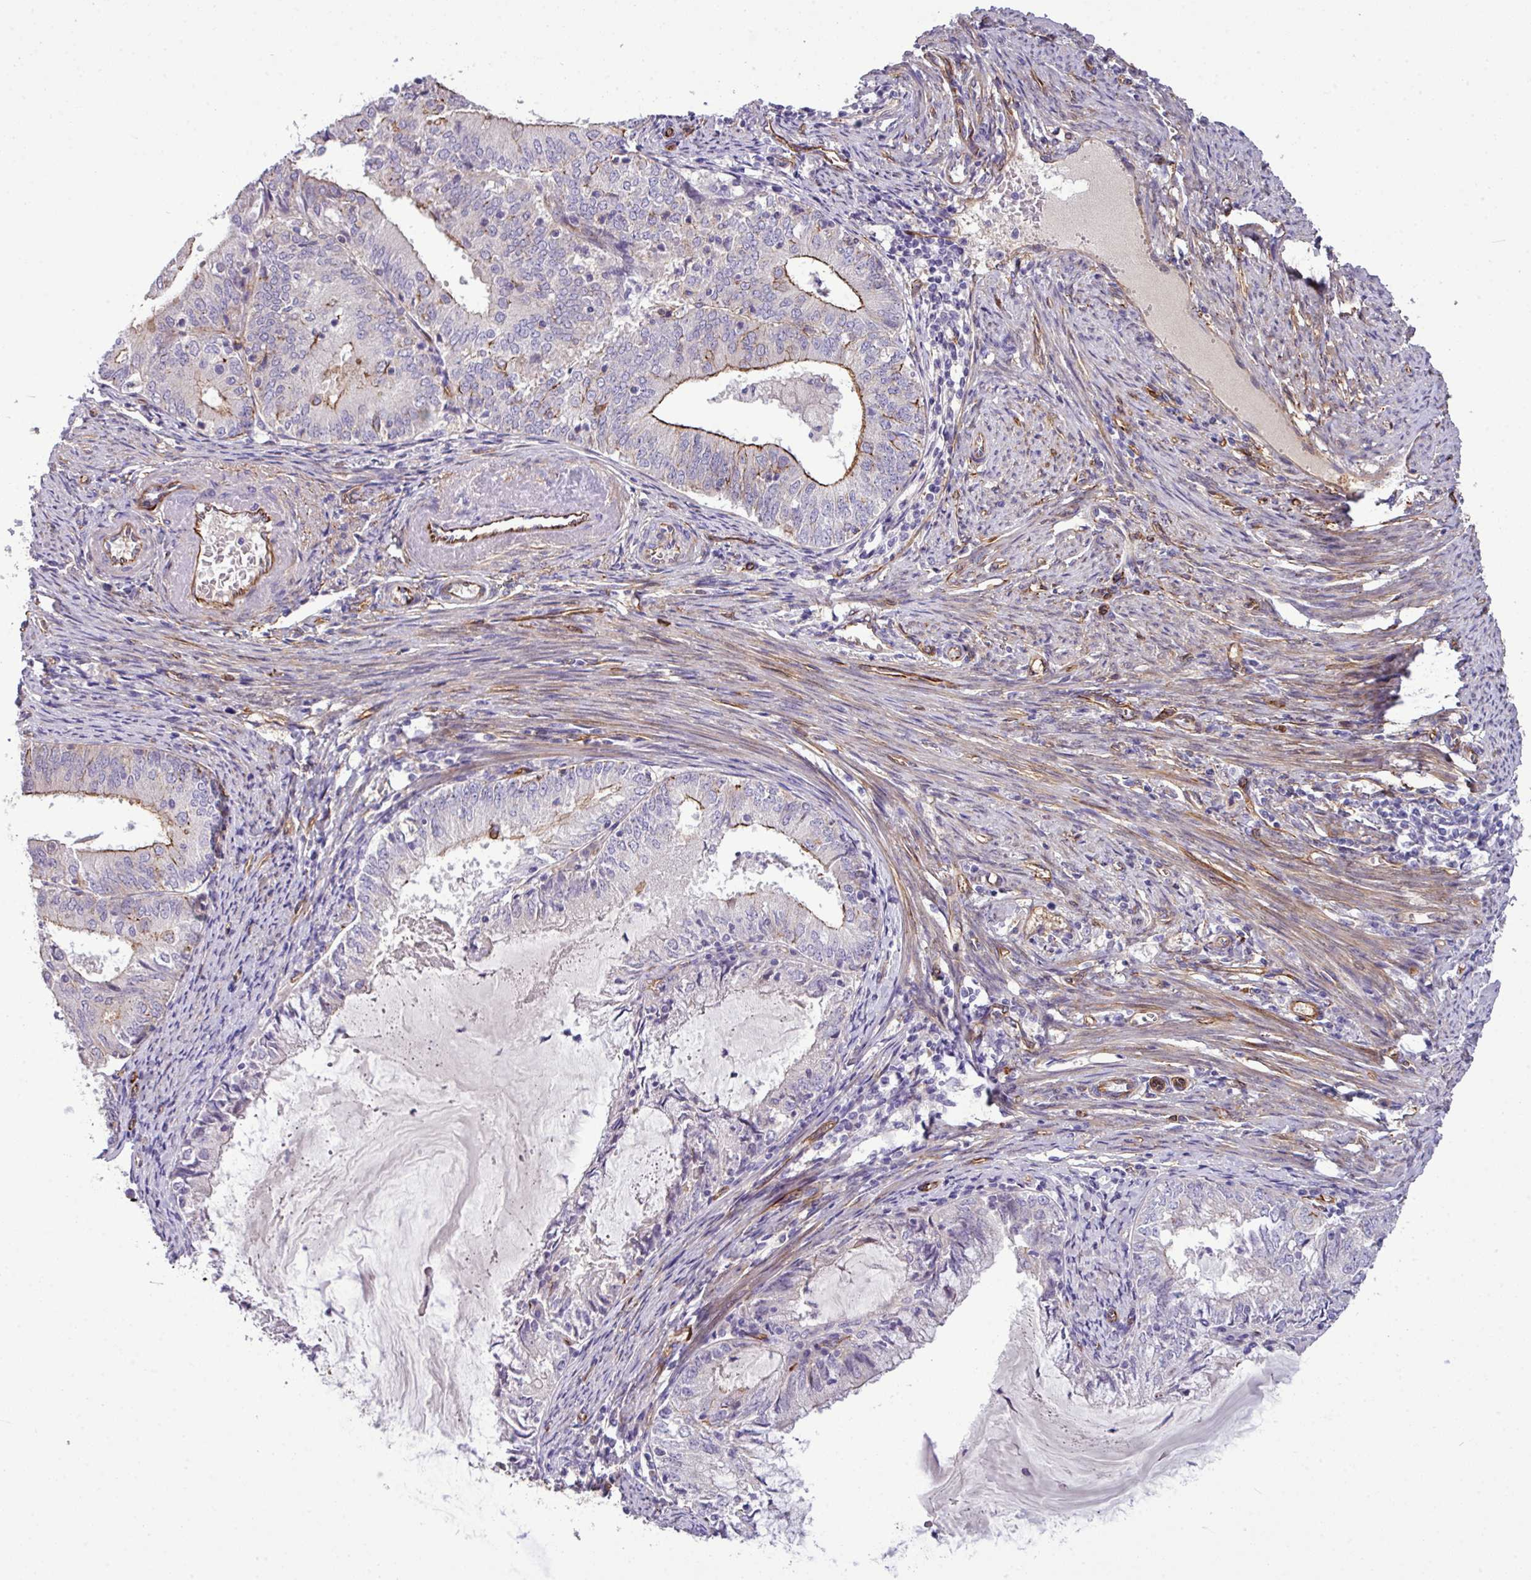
{"staining": {"intensity": "strong", "quantity": "<25%", "location": "cytoplasmic/membranous"}, "tissue": "endometrial cancer", "cell_type": "Tumor cells", "image_type": "cancer", "snomed": [{"axis": "morphology", "description": "Adenocarcinoma, NOS"}, {"axis": "topography", "description": "Endometrium"}], "caption": "Strong cytoplasmic/membranous protein expression is present in approximately <25% of tumor cells in endometrial cancer.", "gene": "PARD6A", "patient": {"sex": "female", "age": 57}}